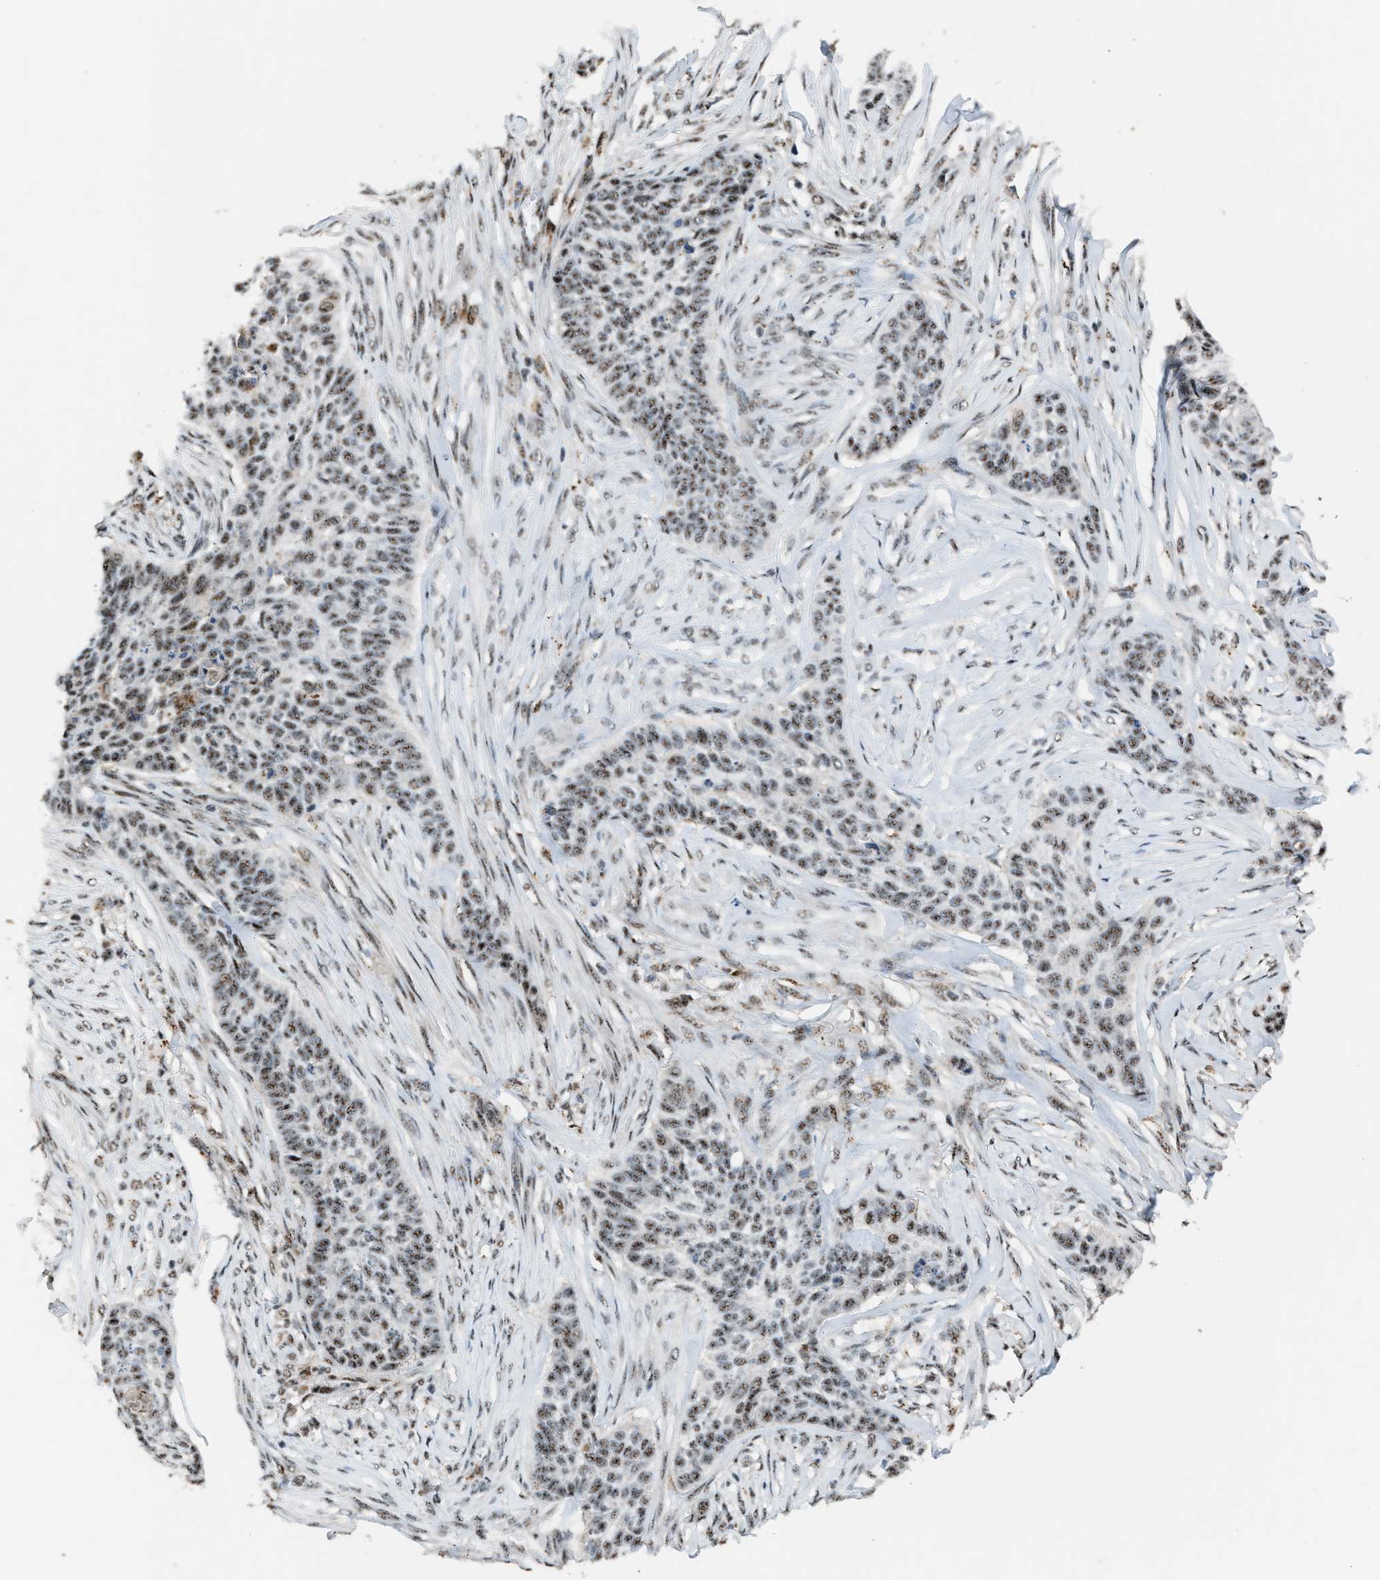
{"staining": {"intensity": "moderate", "quantity": ">75%", "location": "nuclear"}, "tissue": "skin cancer", "cell_type": "Tumor cells", "image_type": "cancer", "snomed": [{"axis": "morphology", "description": "Basal cell carcinoma"}, {"axis": "topography", "description": "Skin"}], "caption": "A brown stain highlights moderate nuclear expression of a protein in human skin cancer (basal cell carcinoma) tumor cells. (DAB (3,3'-diaminobenzidine) IHC, brown staining for protein, blue staining for nuclei).", "gene": "CENPP", "patient": {"sex": "male", "age": 85}}